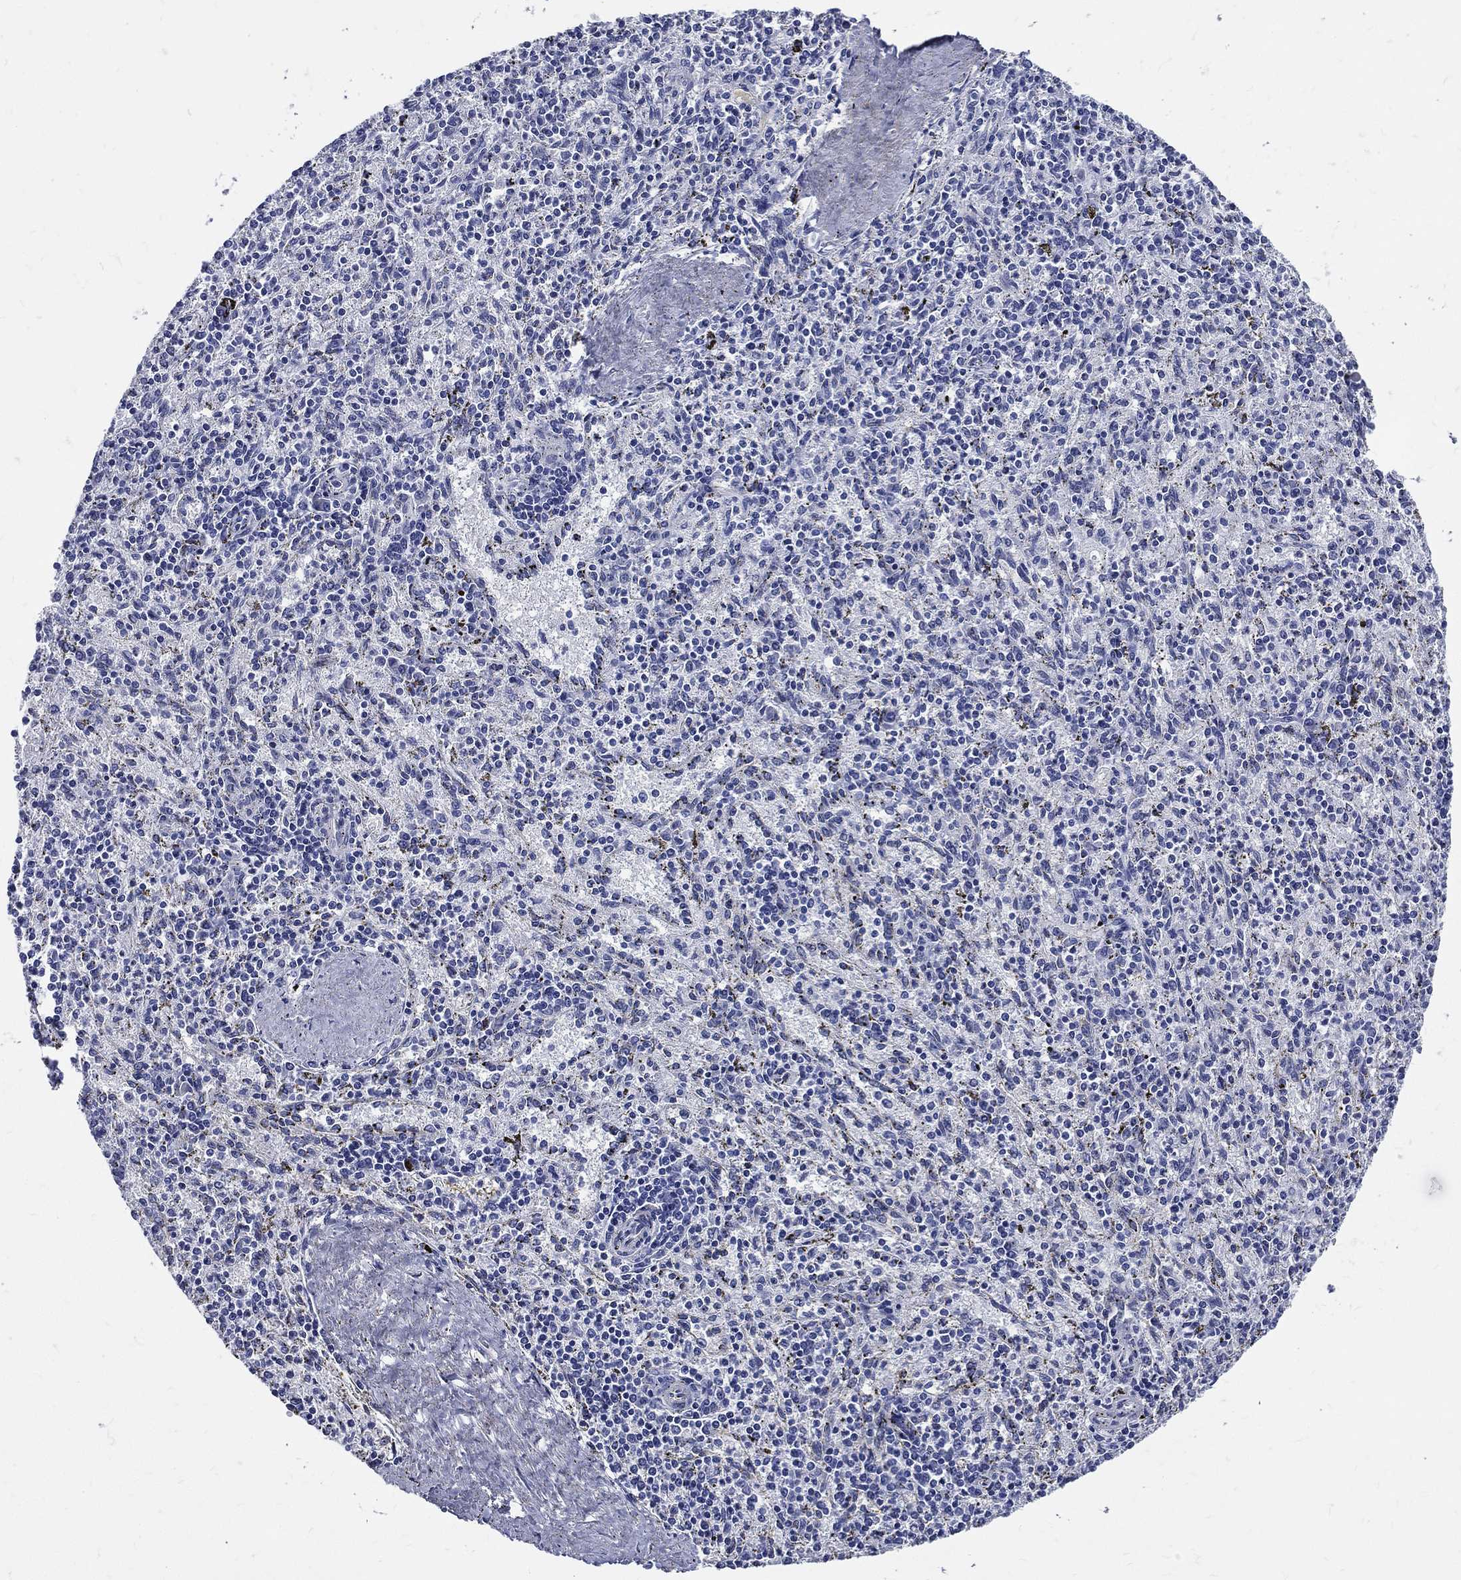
{"staining": {"intensity": "negative", "quantity": "none", "location": "none"}, "tissue": "spleen", "cell_type": "Cells in red pulp", "image_type": "normal", "snomed": [{"axis": "morphology", "description": "Normal tissue, NOS"}, {"axis": "topography", "description": "Spleen"}], "caption": "IHC photomicrograph of benign spleen: human spleen stained with DAB (3,3'-diaminobenzidine) exhibits no significant protein staining in cells in red pulp.", "gene": "DPYS", "patient": {"sex": "female", "age": 37}}